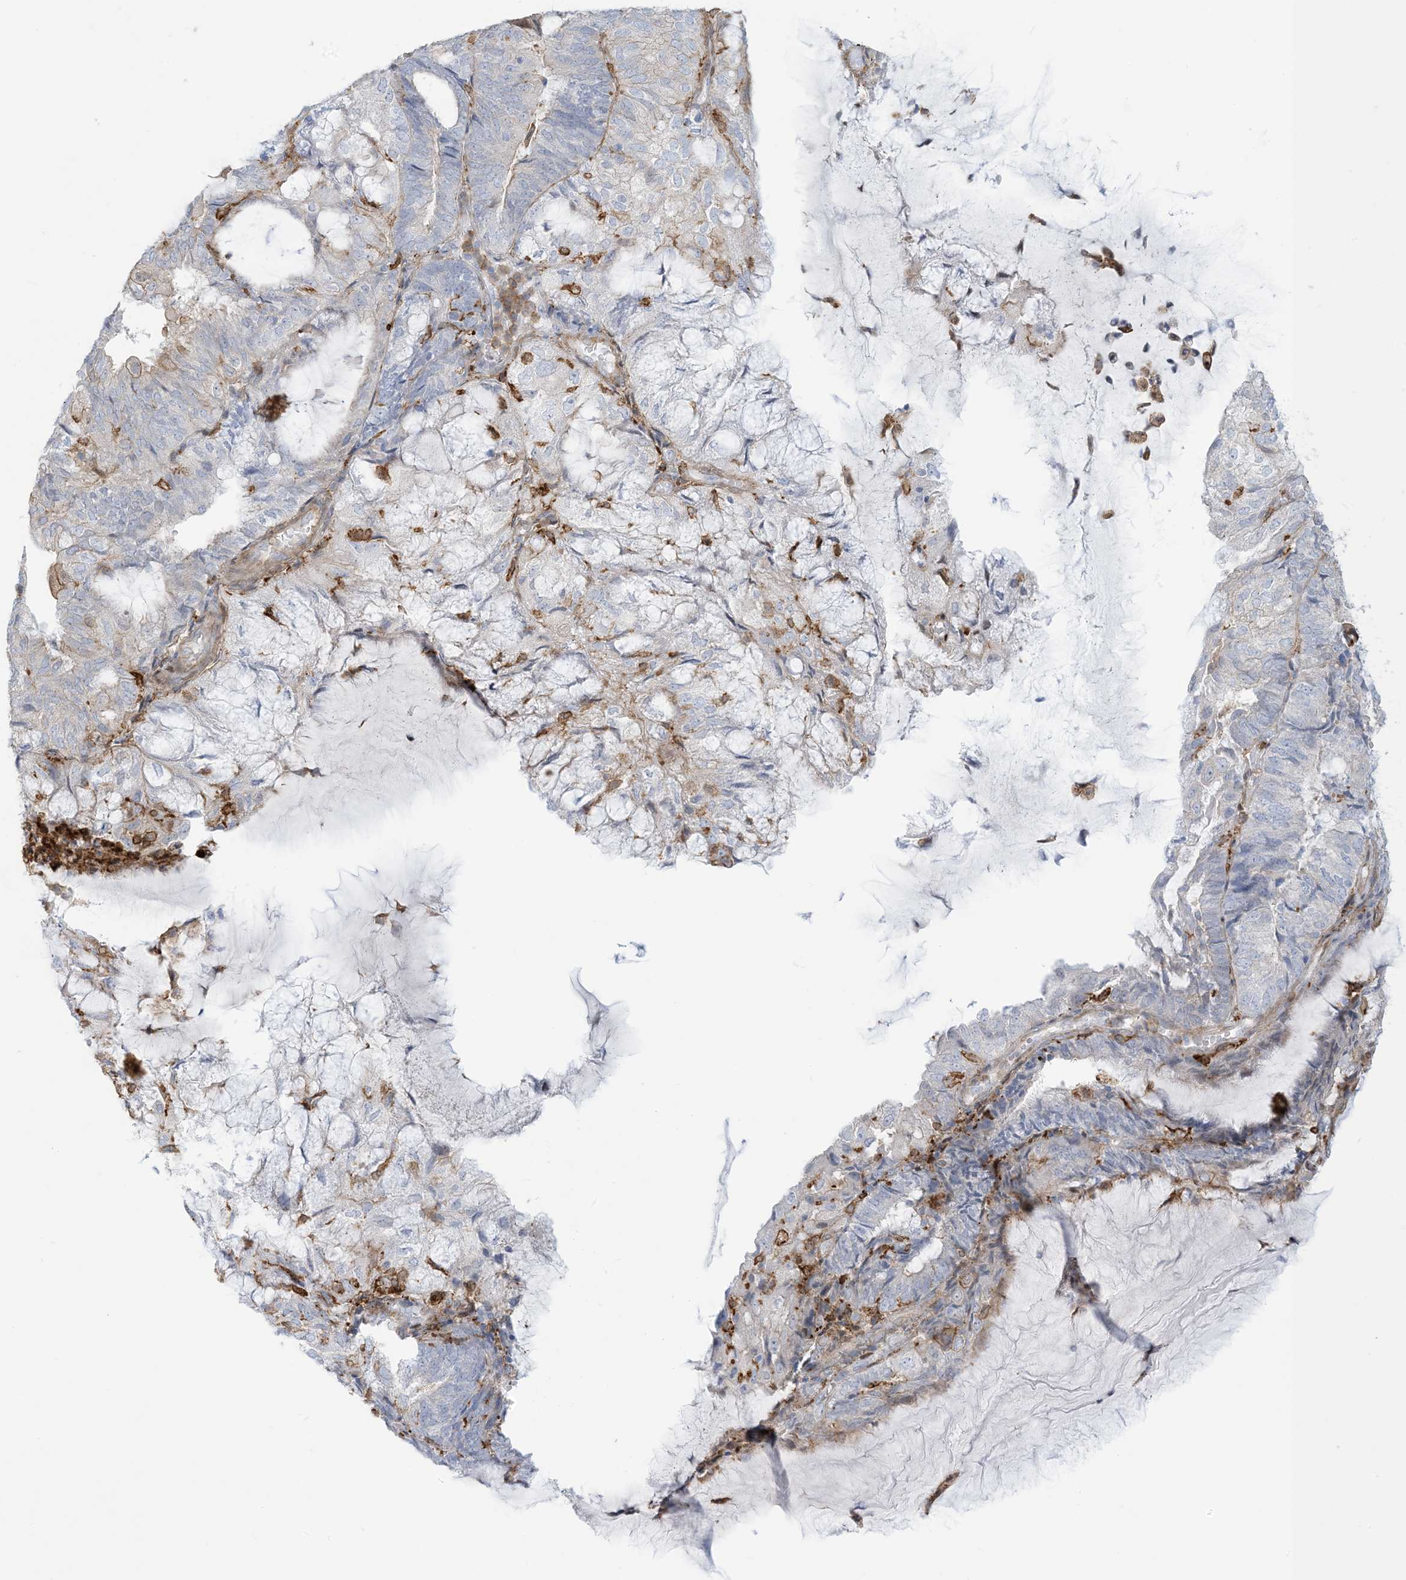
{"staining": {"intensity": "negative", "quantity": "none", "location": "none"}, "tissue": "endometrial cancer", "cell_type": "Tumor cells", "image_type": "cancer", "snomed": [{"axis": "morphology", "description": "Adenocarcinoma, NOS"}, {"axis": "topography", "description": "Endometrium"}], "caption": "An immunohistochemistry (IHC) histopathology image of adenocarcinoma (endometrial) is shown. There is no staining in tumor cells of adenocarcinoma (endometrial).", "gene": "ICMT", "patient": {"sex": "female", "age": 81}}